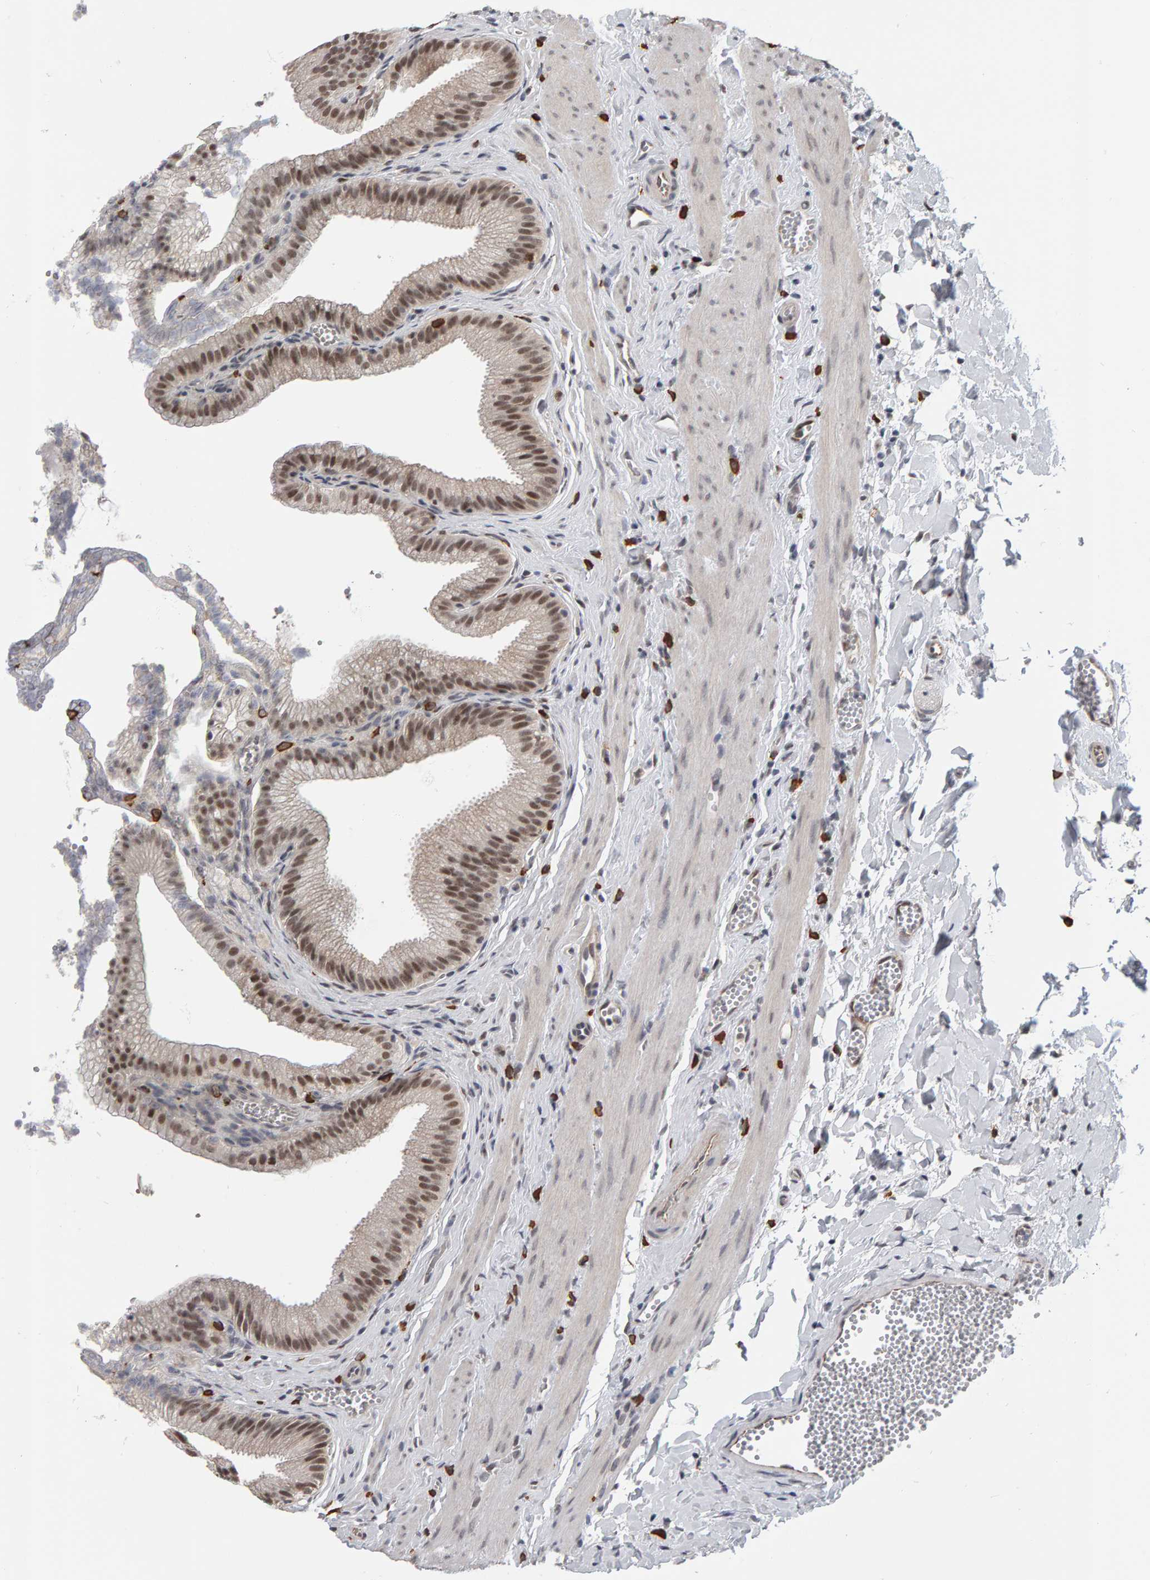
{"staining": {"intensity": "moderate", "quantity": "25%-75%", "location": "nuclear"}, "tissue": "gallbladder", "cell_type": "Glandular cells", "image_type": "normal", "snomed": [{"axis": "morphology", "description": "Normal tissue, NOS"}, {"axis": "topography", "description": "Gallbladder"}], "caption": "A micrograph showing moderate nuclear staining in about 25%-75% of glandular cells in normal gallbladder, as visualized by brown immunohistochemical staining.", "gene": "ATF7IP", "patient": {"sex": "male", "age": 38}}